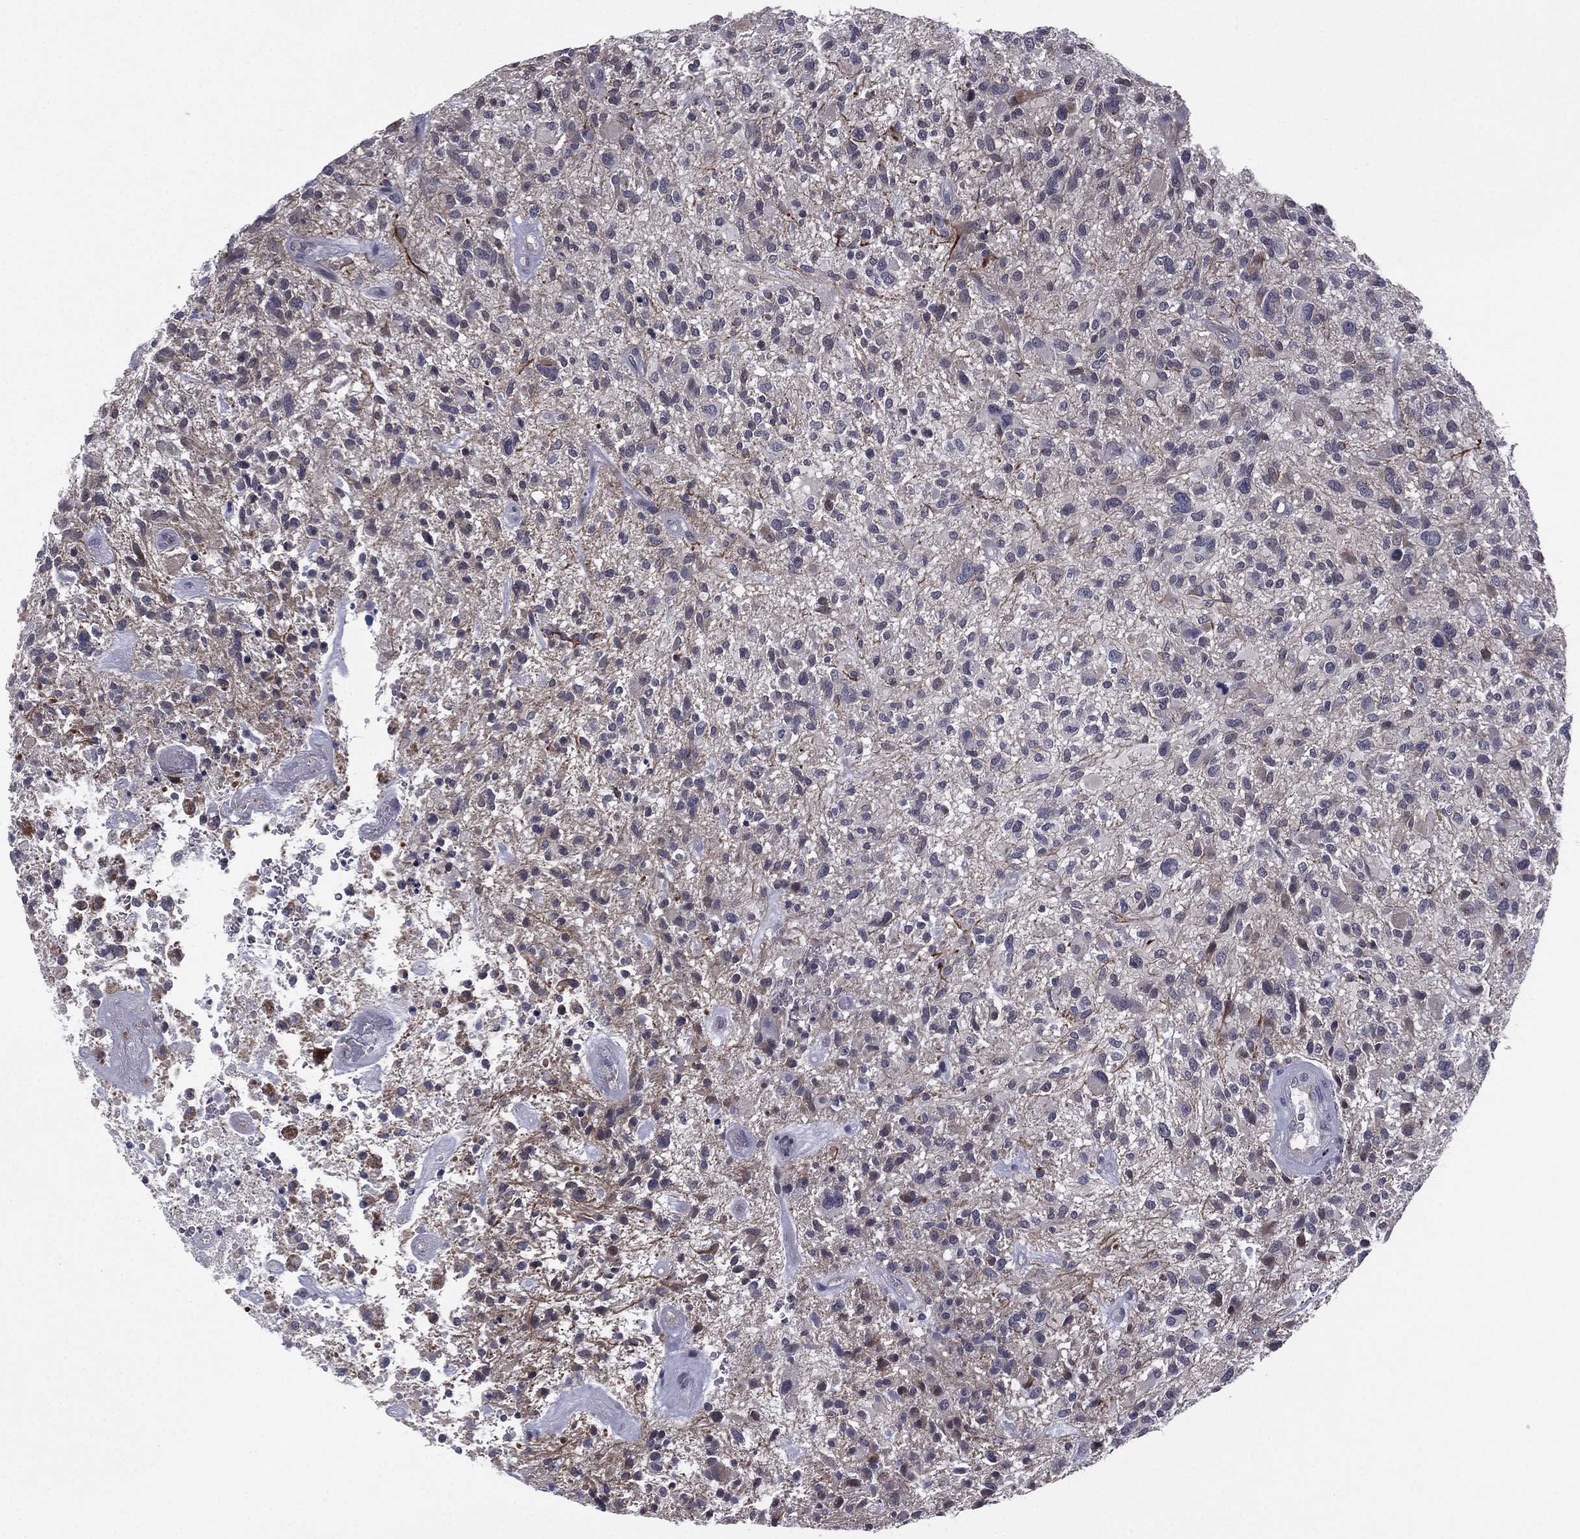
{"staining": {"intensity": "negative", "quantity": "none", "location": "none"}, "tissue": "glioma", "cell_type": "Tumor cells", "image_type": "cancer", "snomed": [{"axis": "morphology", "description": "Glioma, malignant, High grade"}, {"axis": "topography", "description": "Brain"}], "caption": "Glioma stained for a protein using immunohistochemistry exhibits no expression tumor cells.", "gene": "ACTRT2", "patient": {"sex": "male", "age": 47}}